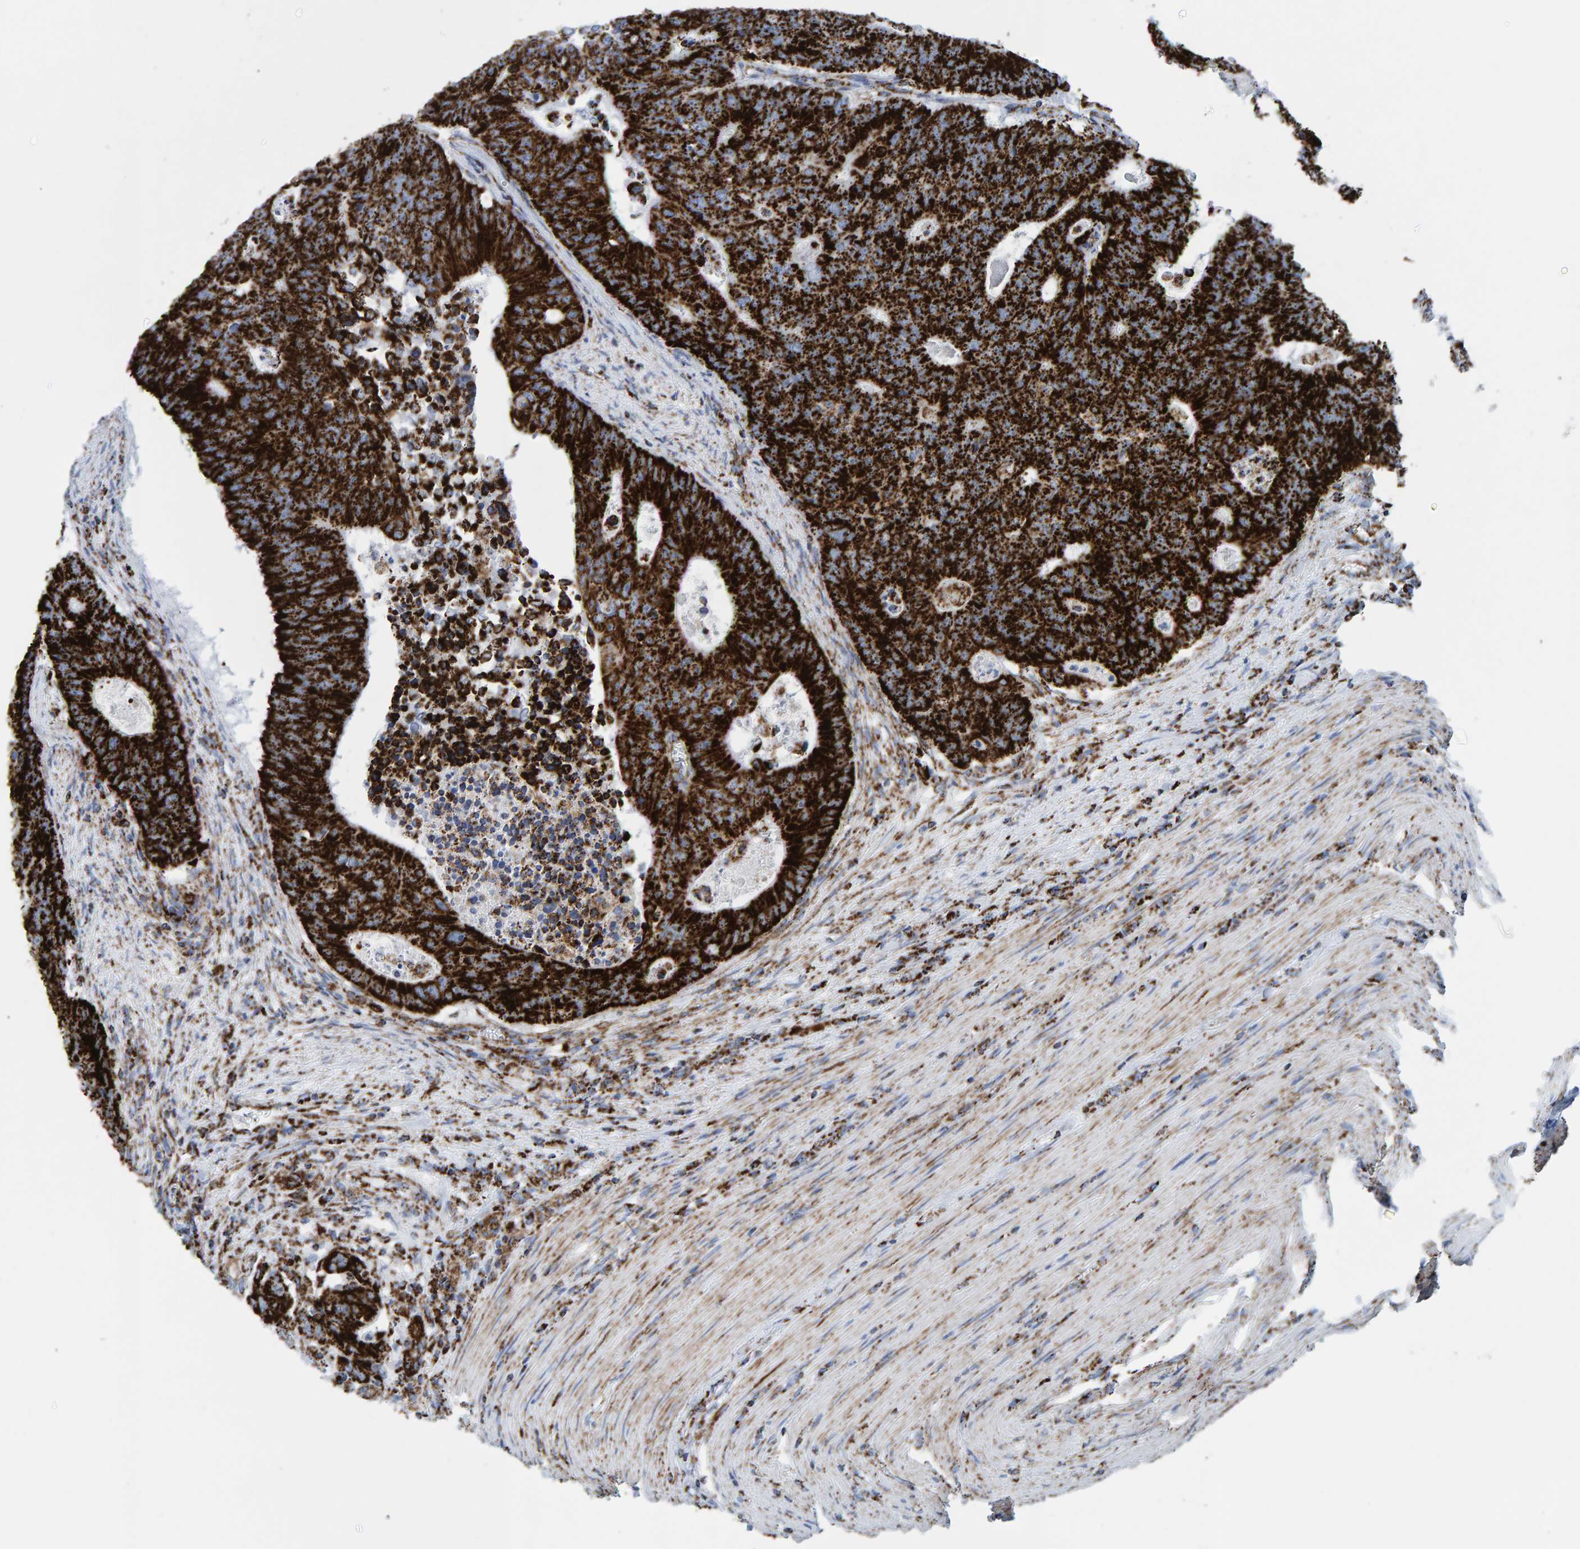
{"staining": {"intensity": "strong", "quantity": ">75%", "location": "cytoplasmic/membranous"}, "tissue": "colorectal cancer", "cell_type": "Tumor cells", "image_type": "cancer", "snomed": [{"axis": "morphology", "description": "Adenocarcinoma, NOS"}, {"axis": "topography", "description": "Colon"}], "caption": "Immunohistochemistry (DAB) staining of colorectal cancer (adenocarcinoma) displays strong cytoplasmic/membranous protein positivity in approximately >75% of tumor cells. (DAB (3,3'-diaminobenzidine) = brown stain, brightfield microscopy at high magnification).", "gene": "ENSG00000262660", "patient": {"sex": "male", "age": 87}}